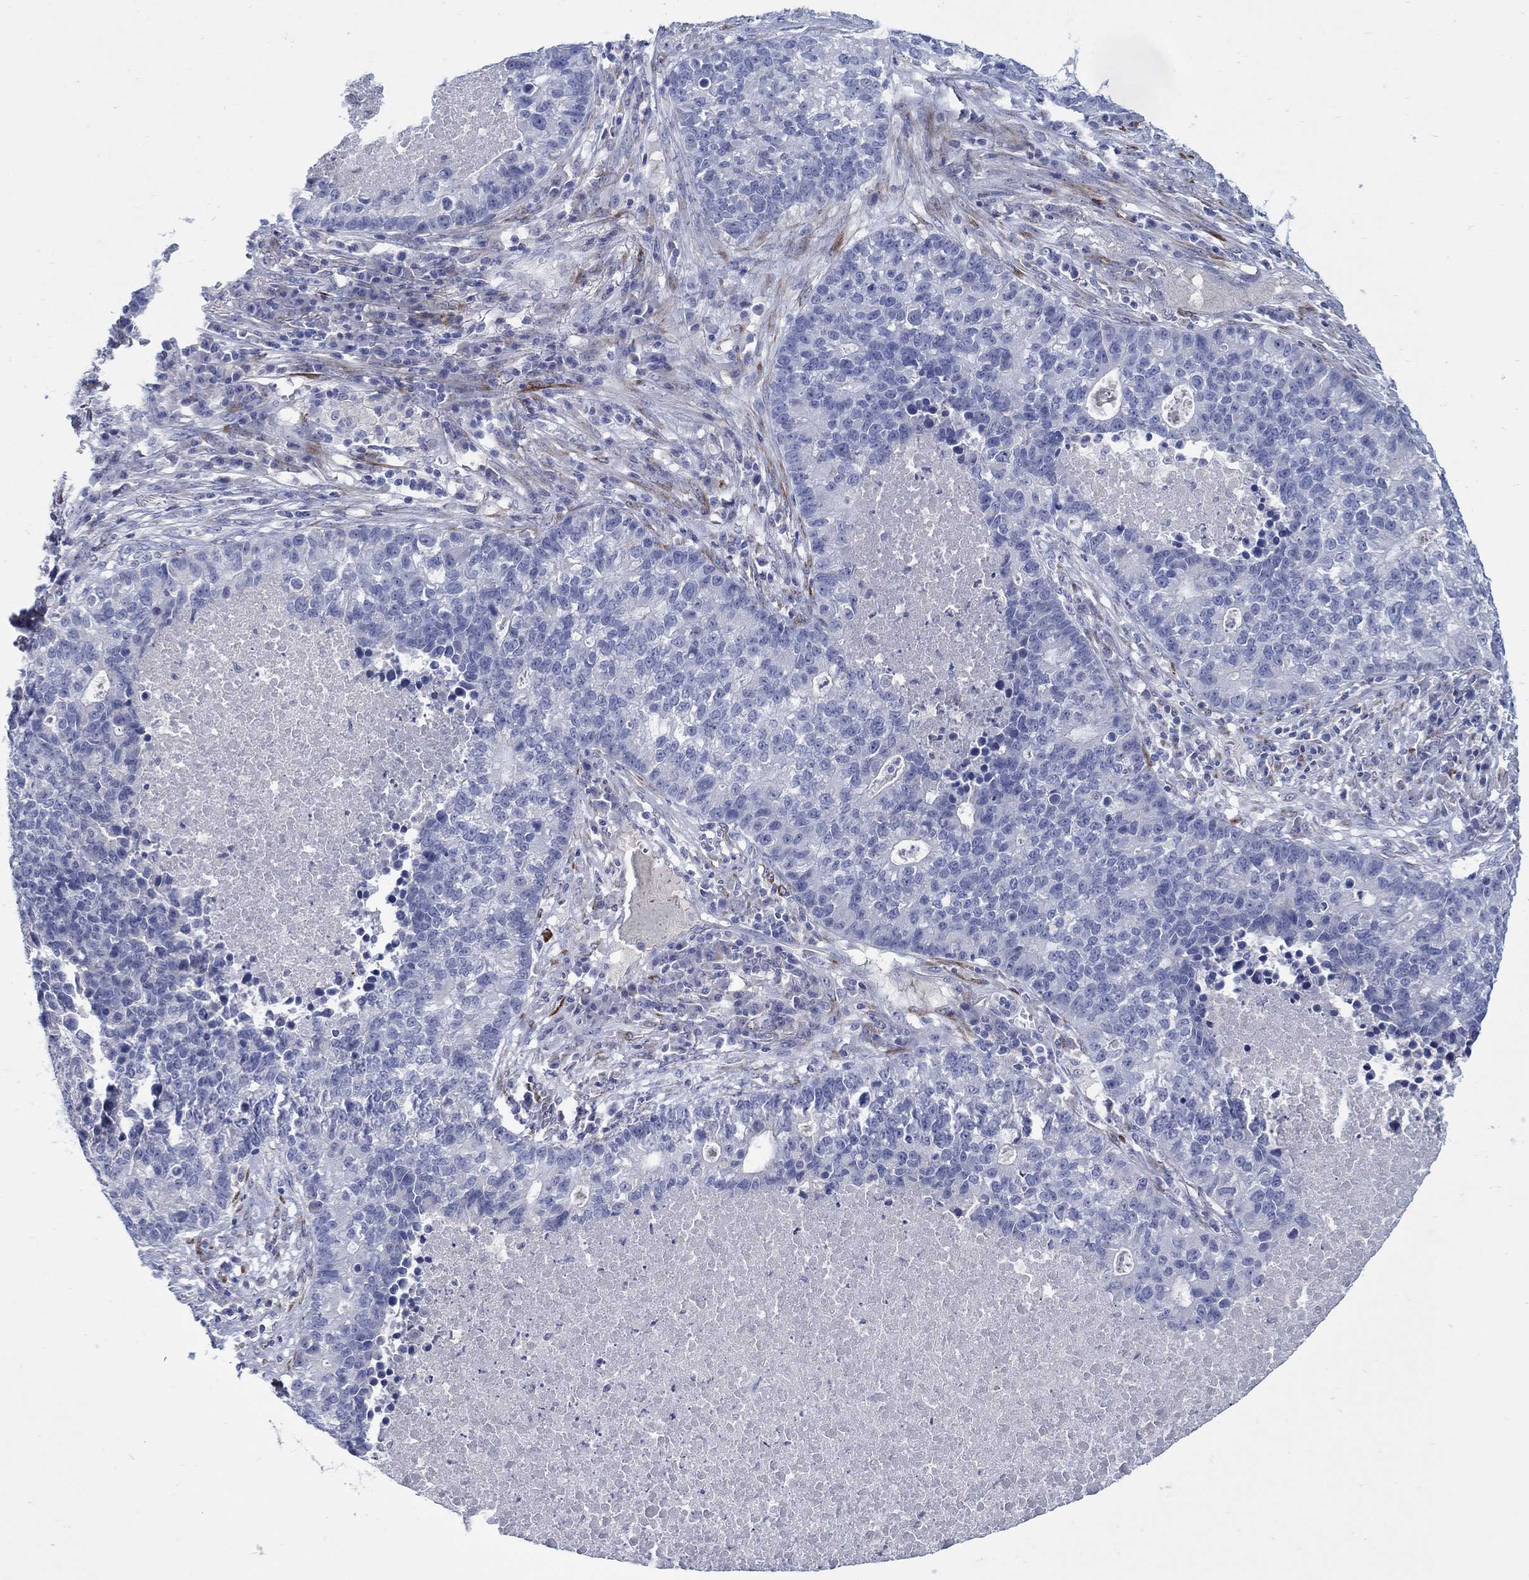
{"staining": {"intensity": "negative", "quantity": "none", "location": "none"}, "tissue": "lung cancer", "cell_type": "Tumor cells", "image_type": "cancer", "snomed": [{"axis": "morphology", "description": "Adenocarcinoma, NOS"}, {"axis": "topography", "description": "Lung"}], "caption": "Lung adenocarcinoma stained for a protein using IHC reveals no positivity tumor cells.", "gene": "REEP2", "patient": {"sex": "male", "age": 57}}